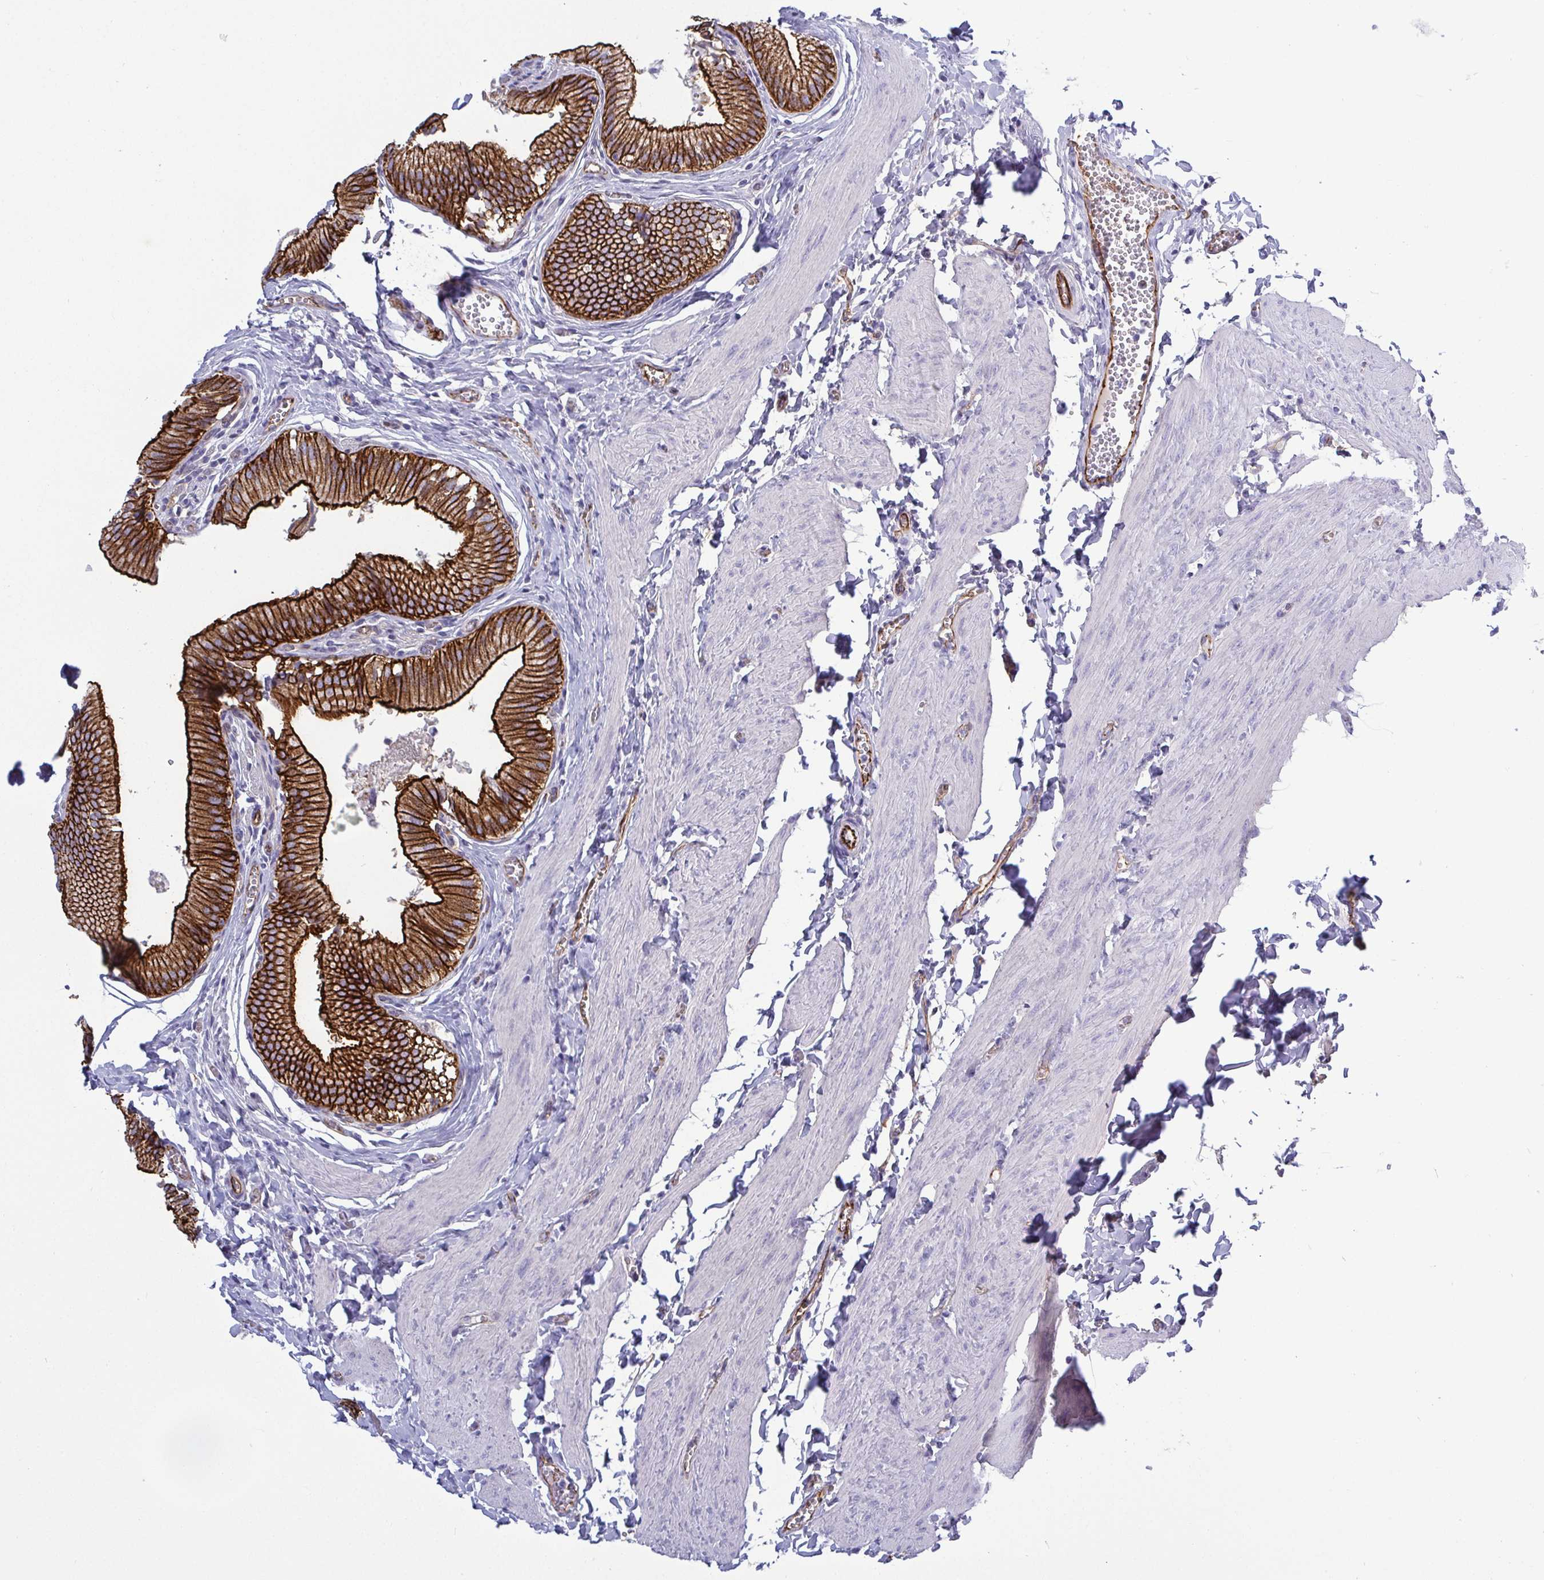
{"staining": {"intensity": "strong", "quantity": ">75%", "location": "cytoplasmic/membranous"}, "tissue": "gallbladder", "cell_type": "Glandular cells", "image_type": "normal", "snomed": [{"axis": "morphology", "description": "Normal tissue, NOS"}, {"axis": "topography", "description": "Gallbladder"}, {"axis": "topography", "description": "Peripheral nerve tissue"}], "caption": "Strong cytoplasmic/membranous positivity is appreciated in approximately >75% of glandular cells in unremarkable gallbladder. The protein is stained brown, and the nuclei are stained in blue (DAB IHC with brightfield microscopy, high magnification).", "gene": "LIMA1", "patient": {"sex": "male", "age": 17}}